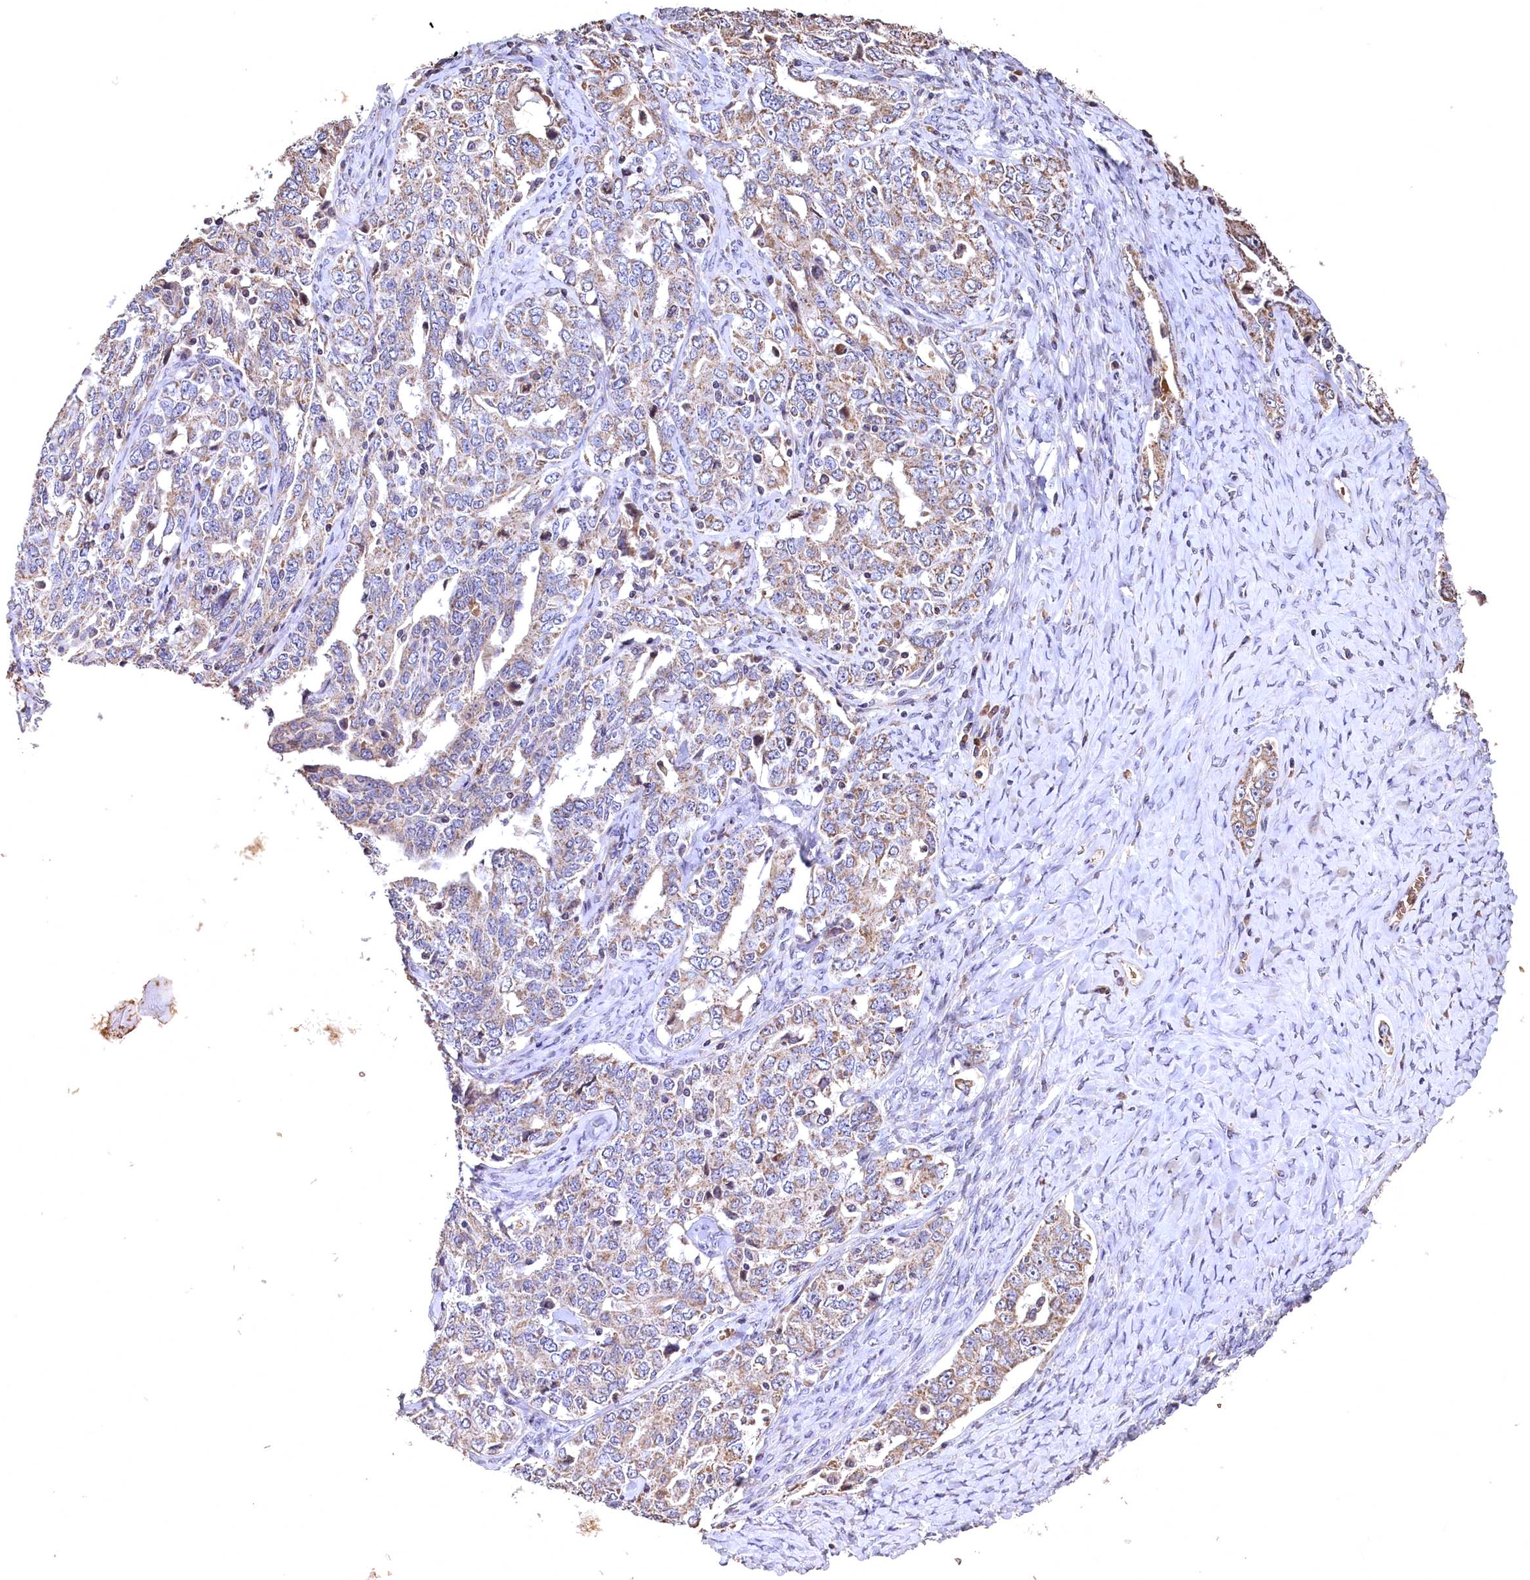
{"staining": {"intensity": "weak", "quantity": ">75%", "location": "cytoplasmic/membranous"}, "tissue": "ovarian cancer", "cell_type": "Tumor cells", "image_type": "cancer", "snomed": [{"axis": "morphology", "description": "Carcinoma, endometroid"}, {"axis": "topography", "description": "Ovary"}], "caption": "Human ovarian cancer stained with a brown dye demonstrates weak cytoplasmic/membranous positive positivity in approximately >75% of tumor cells.", "gene": "SPTA1", "patient": {"sex": "female", "age": 62}}